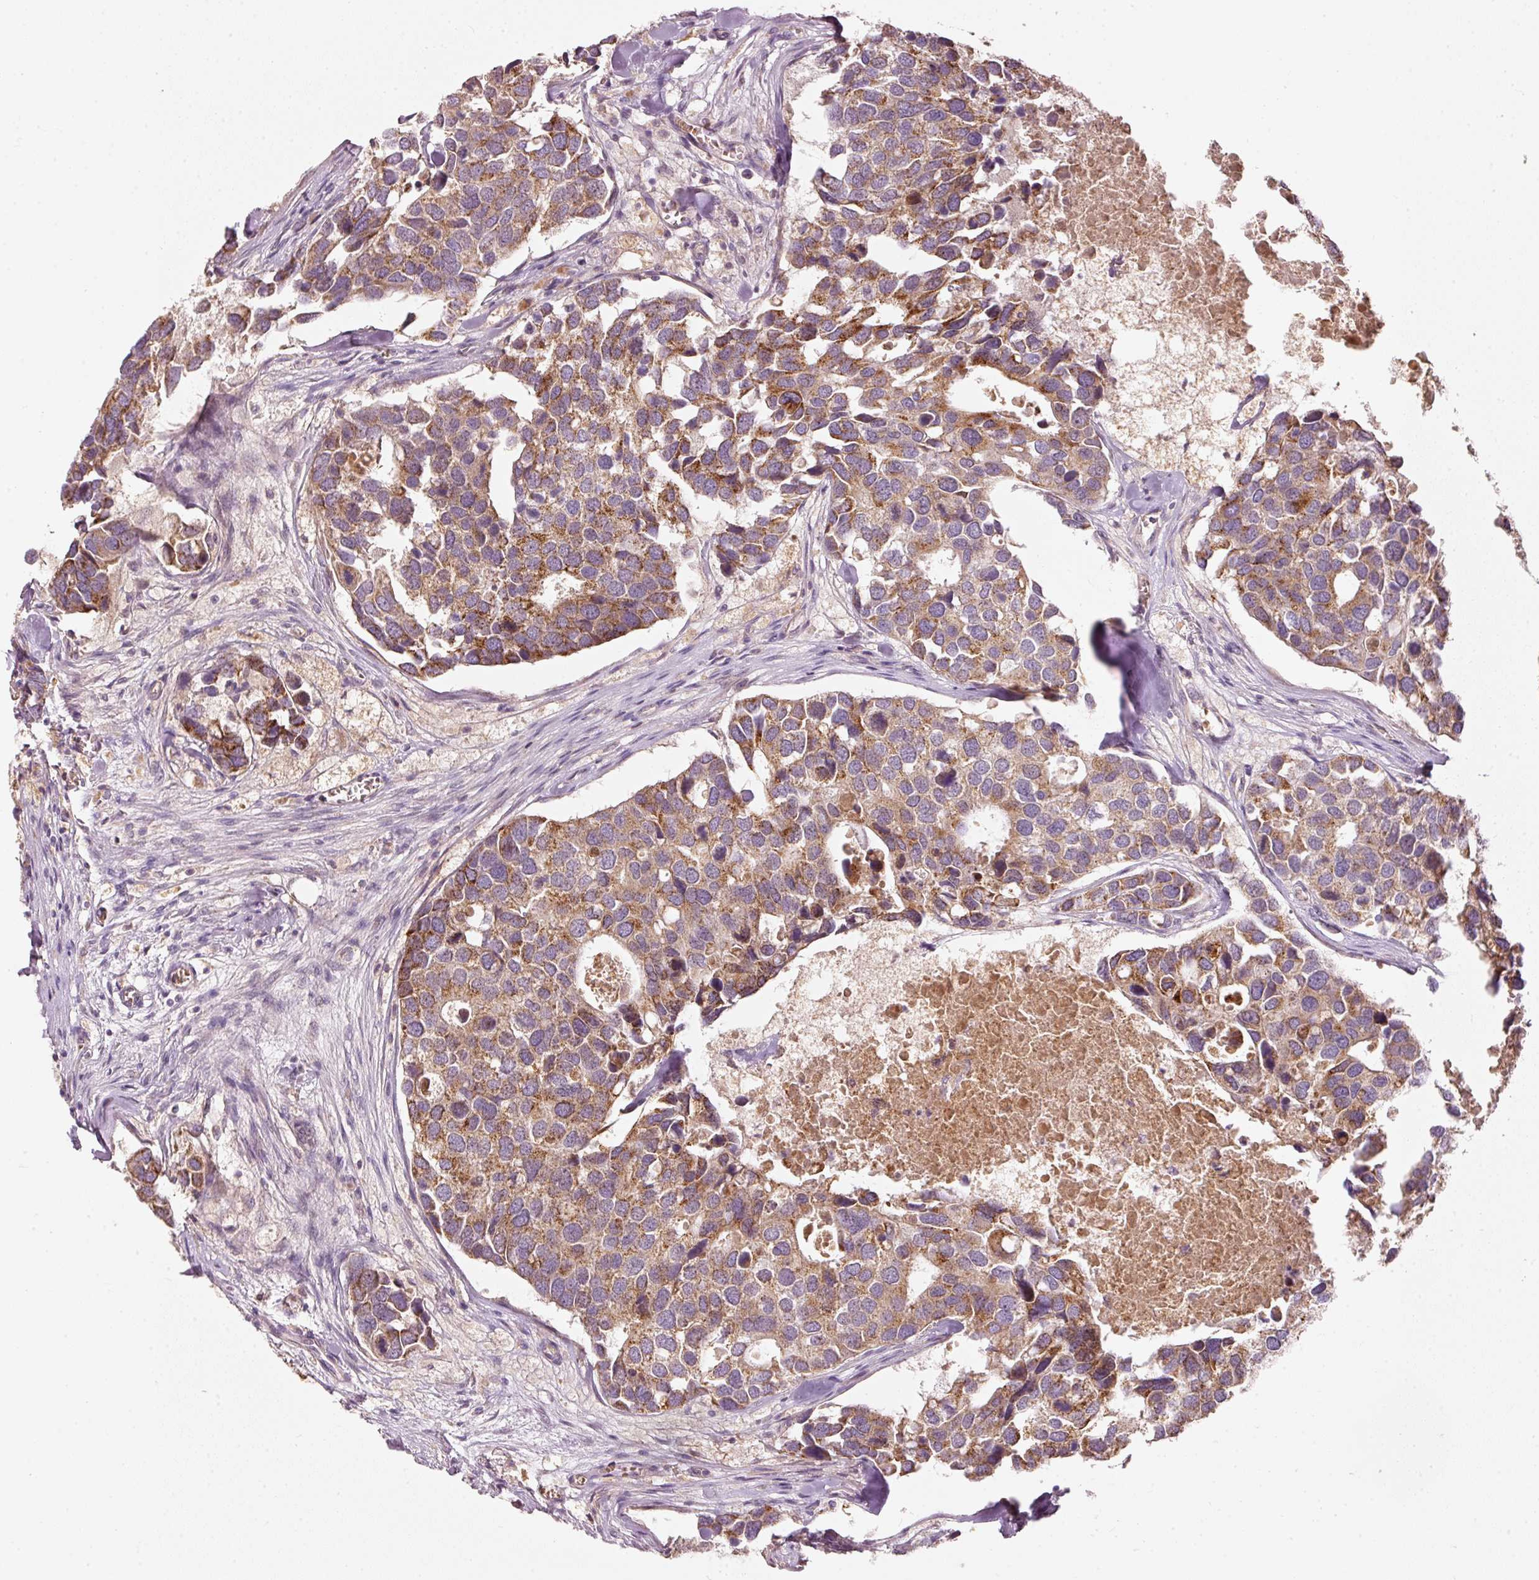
{"staining": {"intensity": "moderate", "quantity": ">75%", "location": "cytoplasmic/membranous"}, "tissue": "breast cancer", "cell_type": "Tumor cells", "image_type": "cancer", "snomed": [{"axis": "morphology", "description": "Duct carcinoma"}, {"axis": "topography", "description": "Breast"}], "caption": "Moderate cytoplasmic/membranous staining for a protein is identified in approximately >75% of tumor cells of breast cancer using immunohistochemistry.", "gene": "KLHL21", "patient": {"sex": "female", "age": 83}}